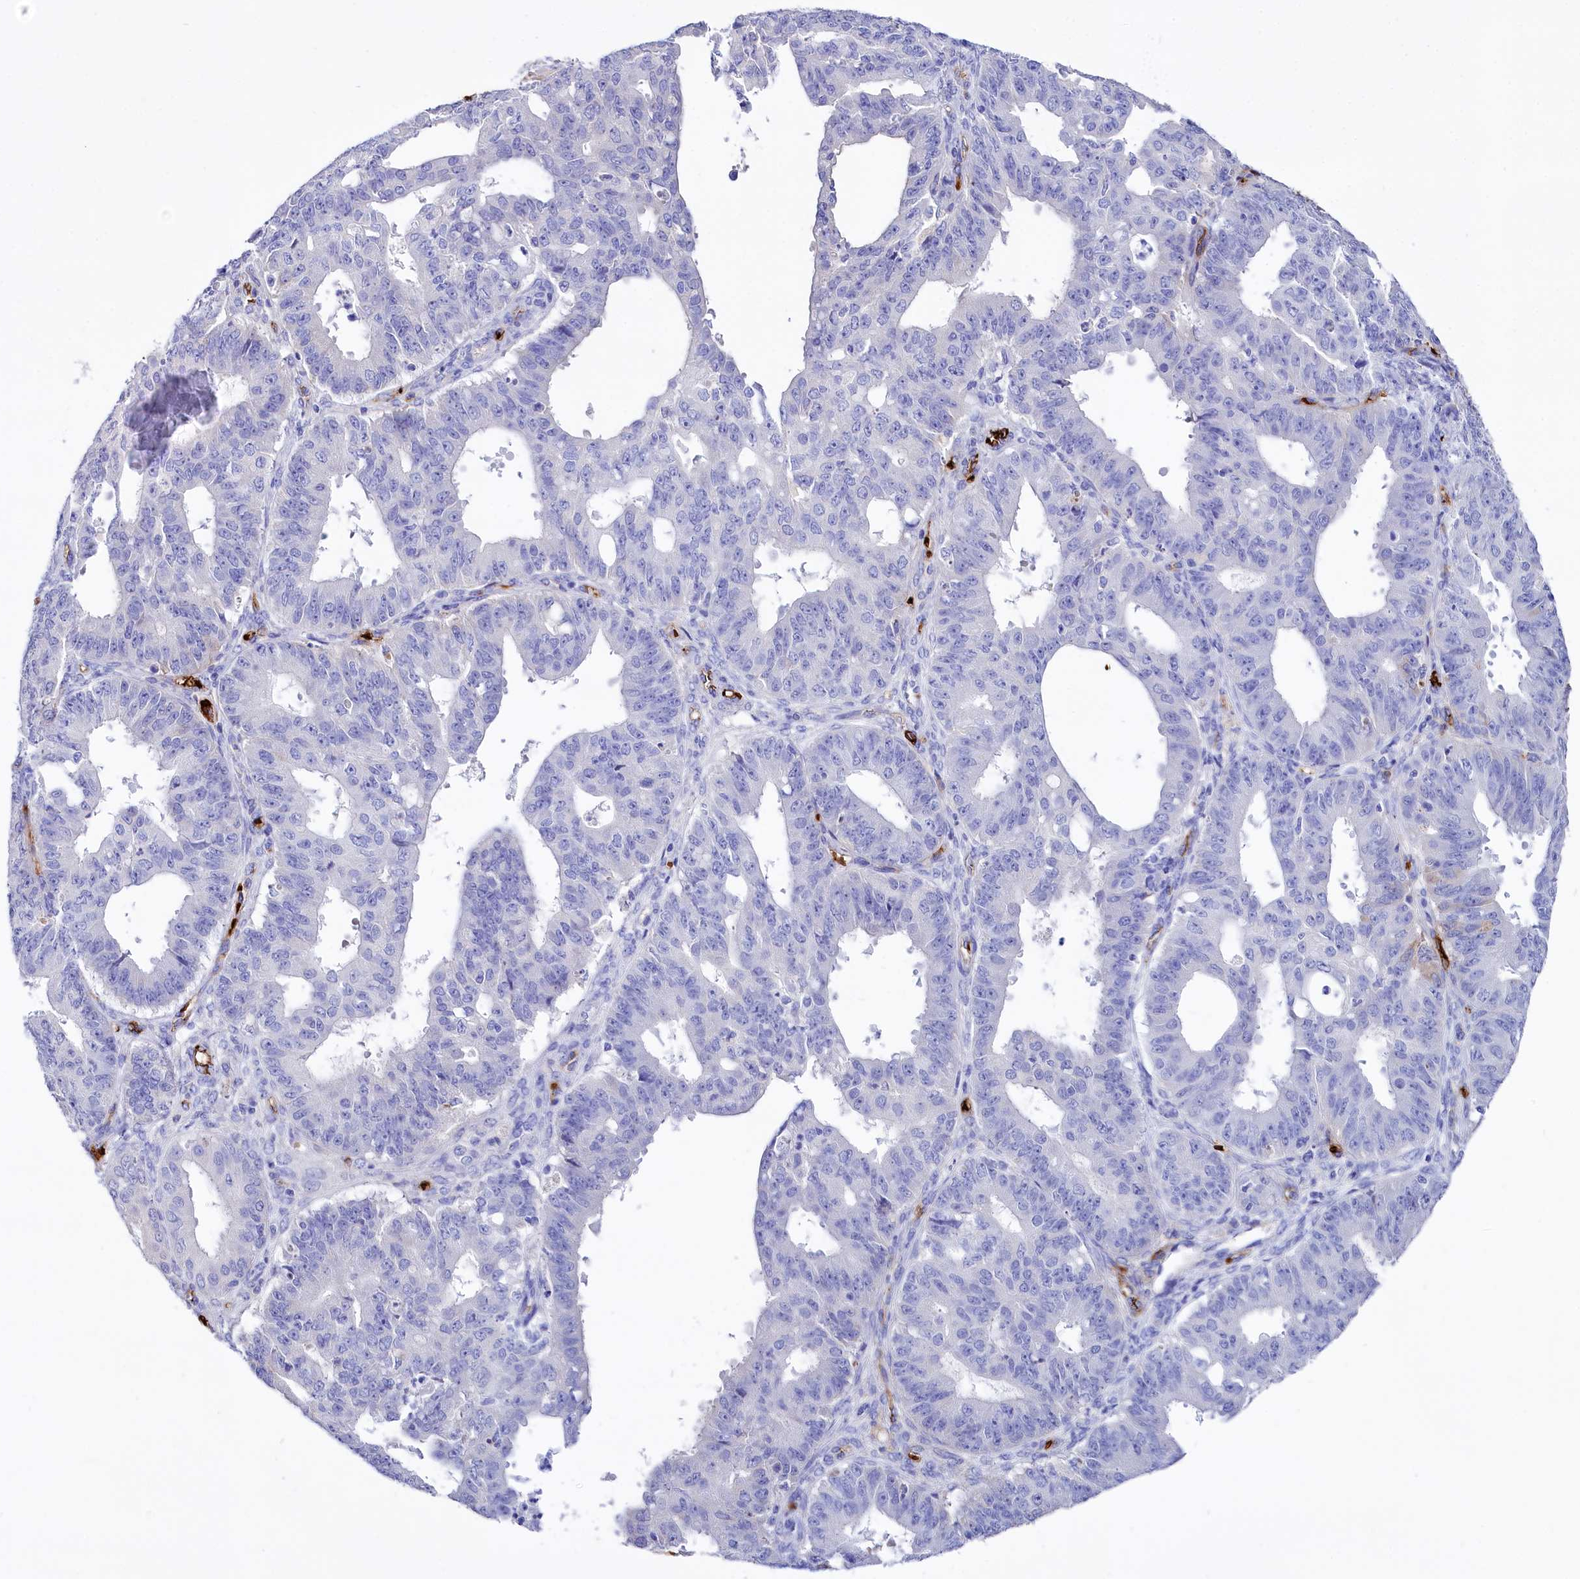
{"staining": {"intensity": "negative", "quantity": "none", "location": "none"}, "tissue": "ovarian cancer", "cell_type": "Tumor cells", "image_type": "cancer", "snomed": [{"axis": "morphology", "description": "Carcinoma, endometroid"}, {"axis": "topography", "description": "Appendix"}, {"axis": "topography", "description": "Ovary"}], "caption": "Immunohistochemistry (IHC) image of neoplastic tissue: human endometroid carcinoma (ovarian) stained with DAB shows no significant protein positivity in tumor cells.", "gene": "RPUSD3", "patient": {"sex": "female", "age": 42}}